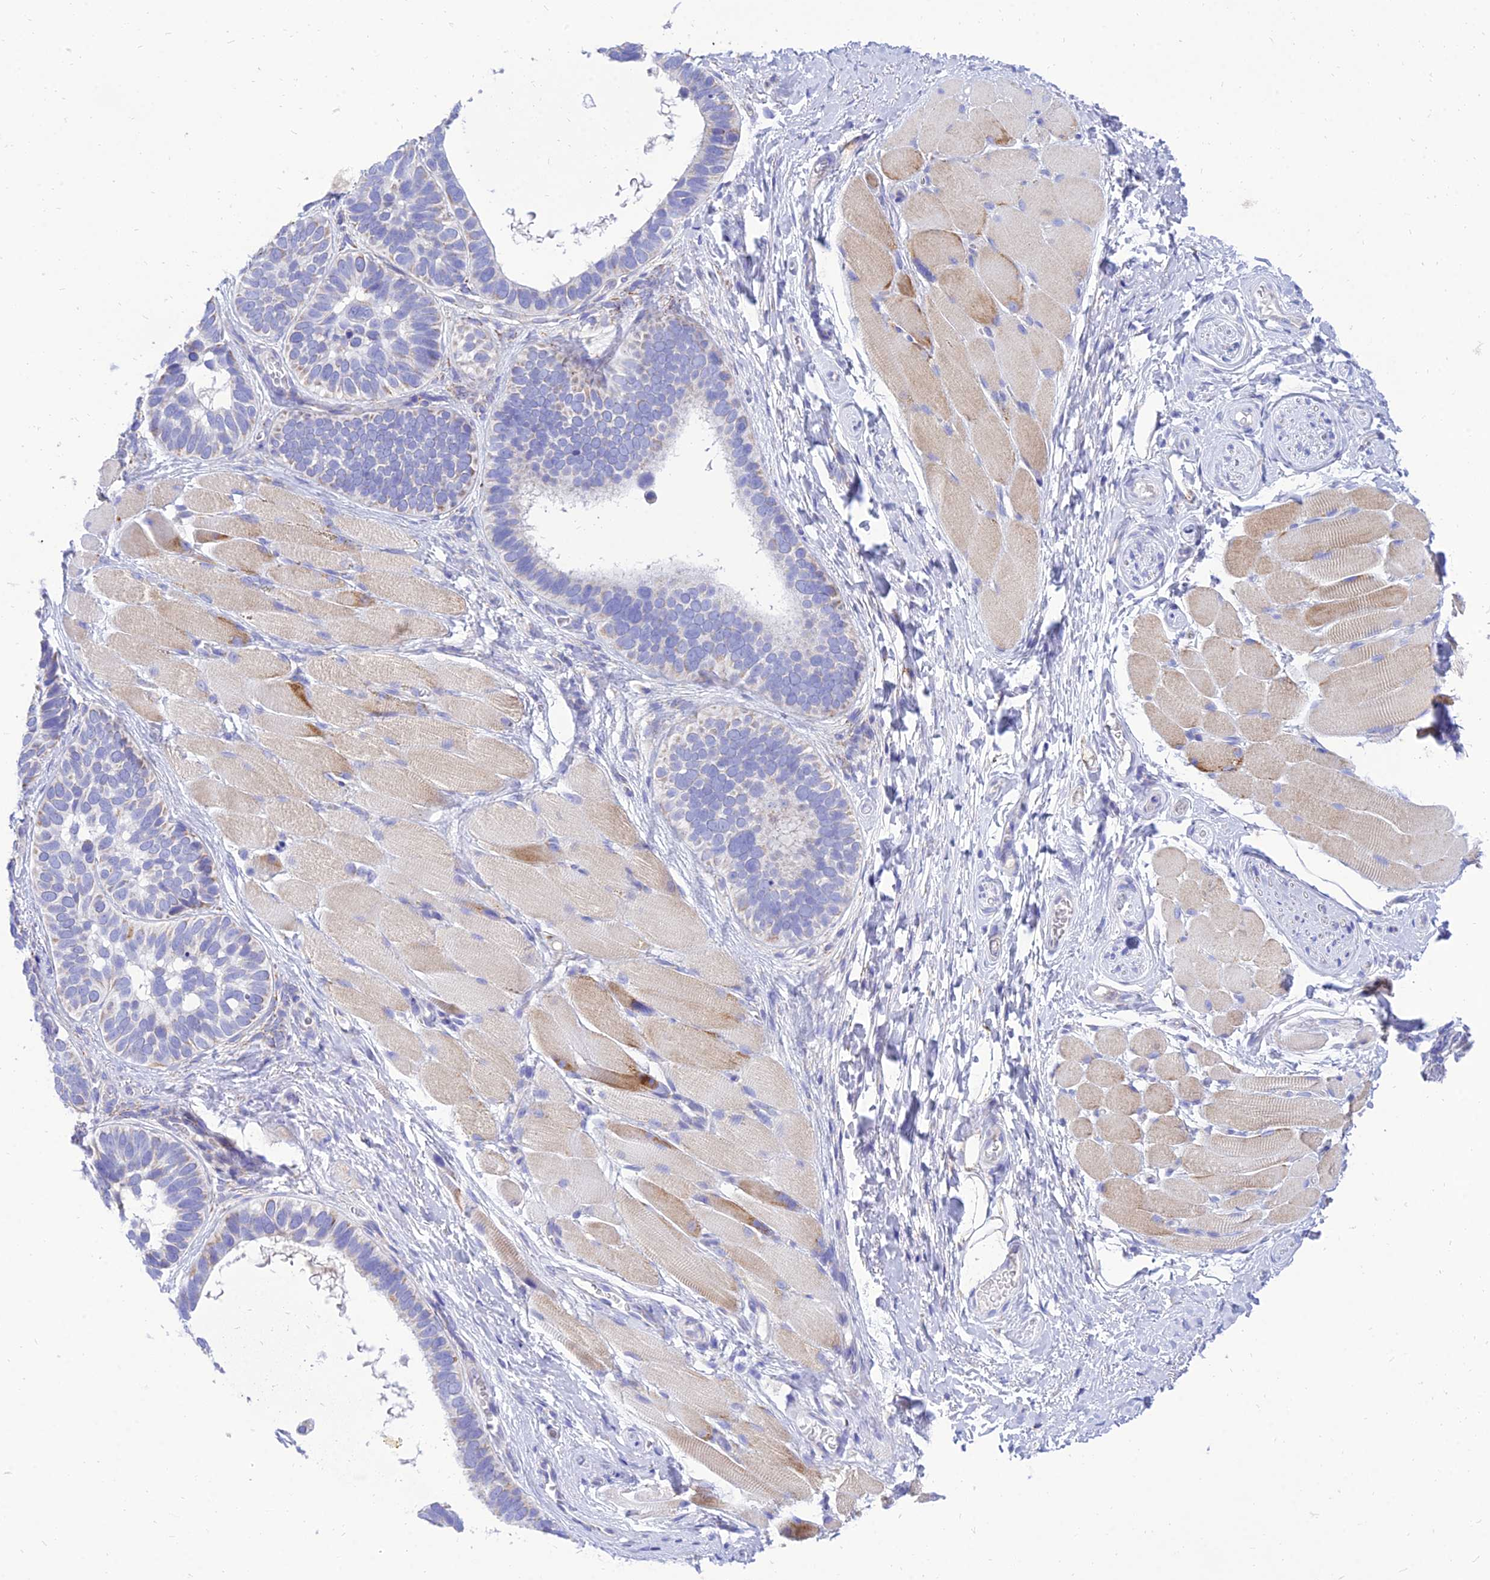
{"staining": {"intensity": "negative", "quantity": "none", "location": "none"}, "tissue": "skin cancer", "cell_type": "Tumor cells", "image_type": "cancer", "snomed": [{"axis": "morphology", "description": "Basal cell carcinoma"}, {"axis": "topography", "description": "Skin"}], "caption": "Immunohistochemical staining of skin cancer (basal cell carcinoma) displays no significant expression in tumor cells.", "gene": "PKN3", "patient": {"sex": "male", "age": 62}}